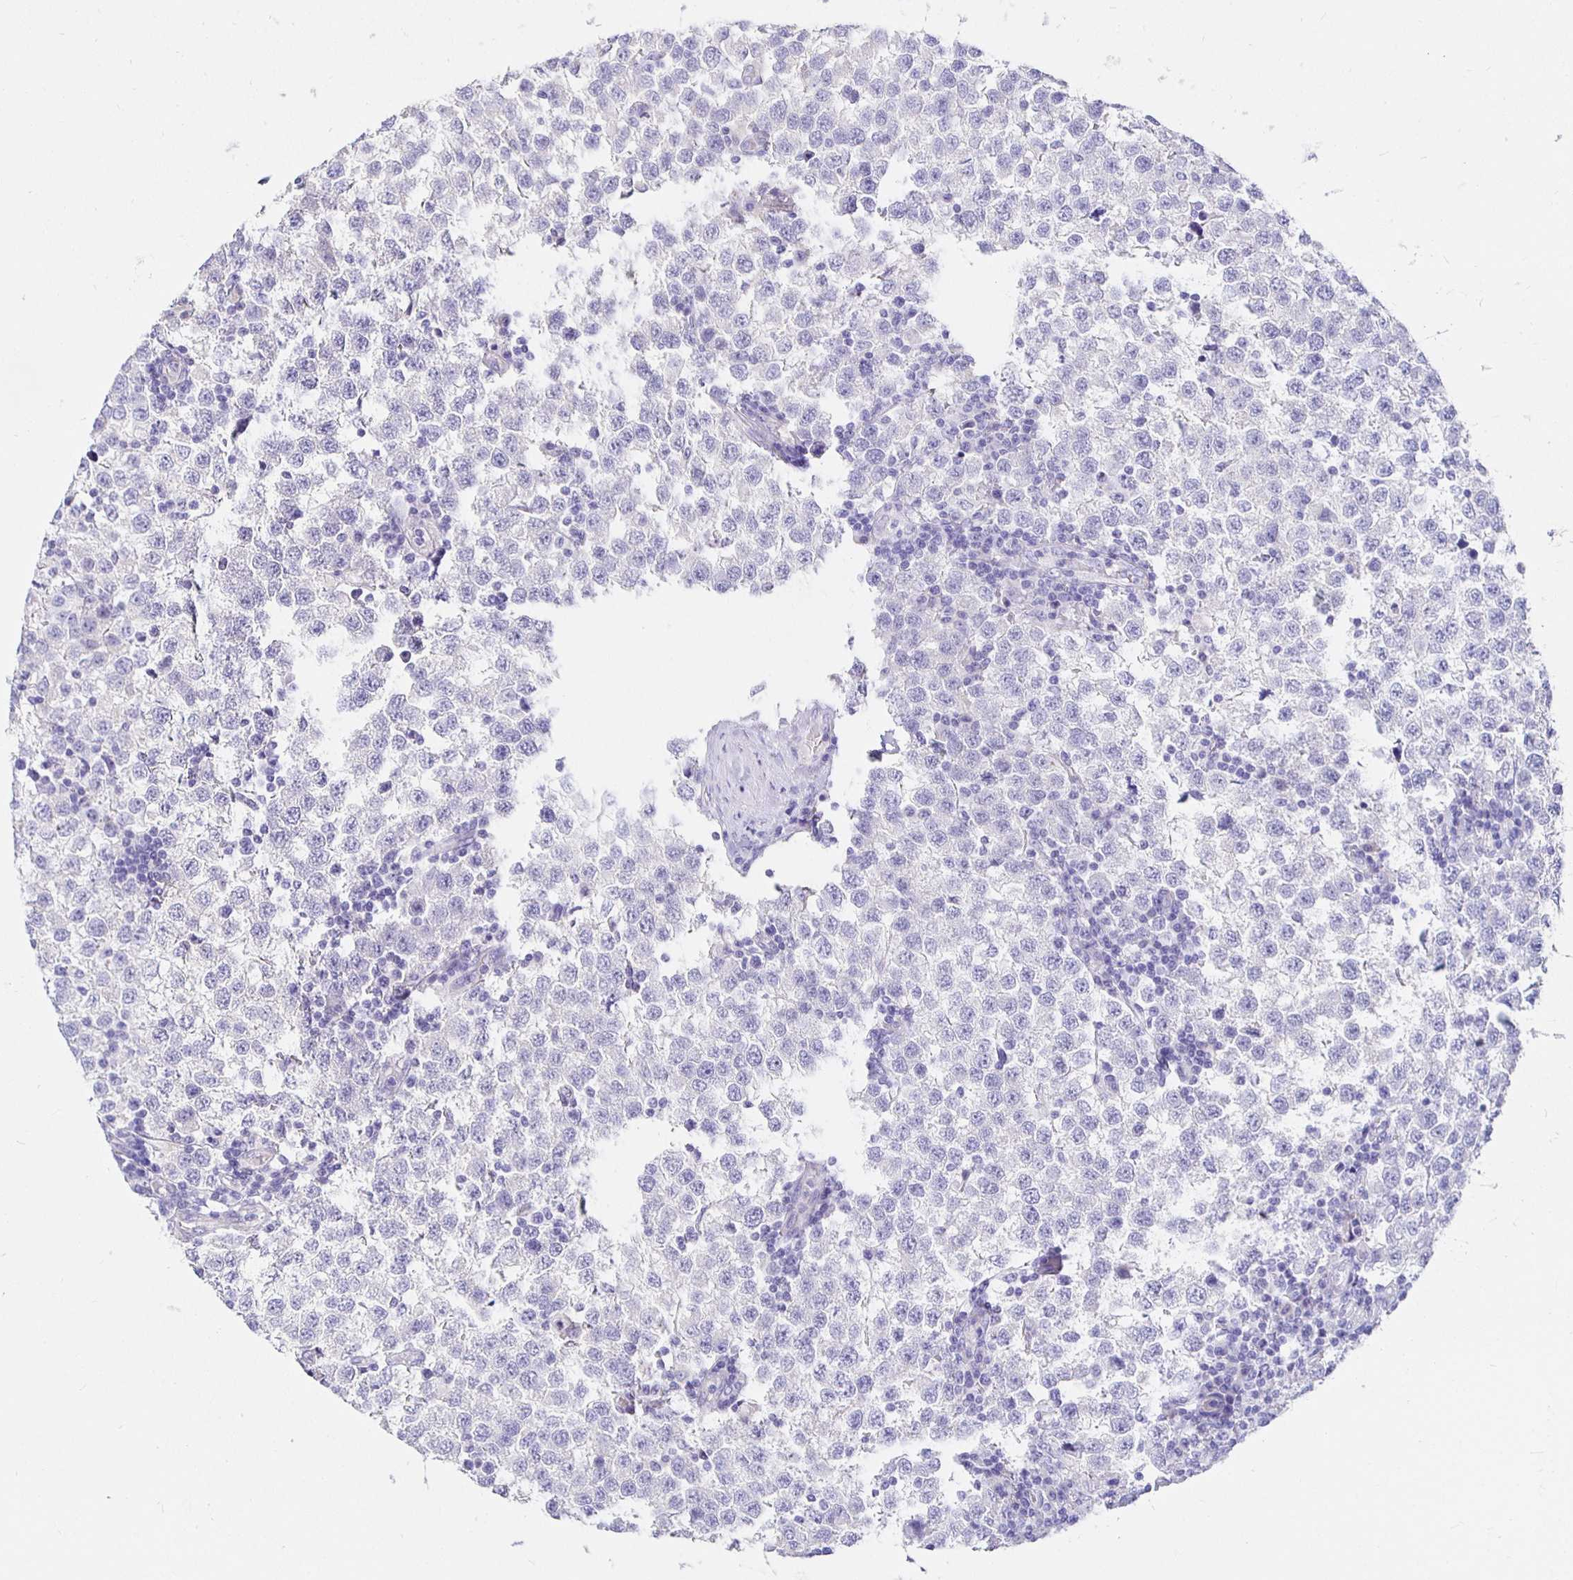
{"staining": {"intensity": "negative", "quantity": "none", "location": "none"}, "tissue": "testis cancer", "cell_type": "Tumor cells", "image_type": "cancer", "snomed": [{"axis": "morphology", "description": "Seminoma, NOS"}, {"axis": "topography", "description": "Testis"}], "caption": "Immunohistochemical staining of seminoma (testis) exhibits no significant expression in tumor cells. The staining was performed using DAB to visualize the protein expression in brown, while the nuclei were stained in blue with hematoxylin (Magnification: 20x).", "gene": "UMOD", "patient": {"sex": "male", "age": 34}}